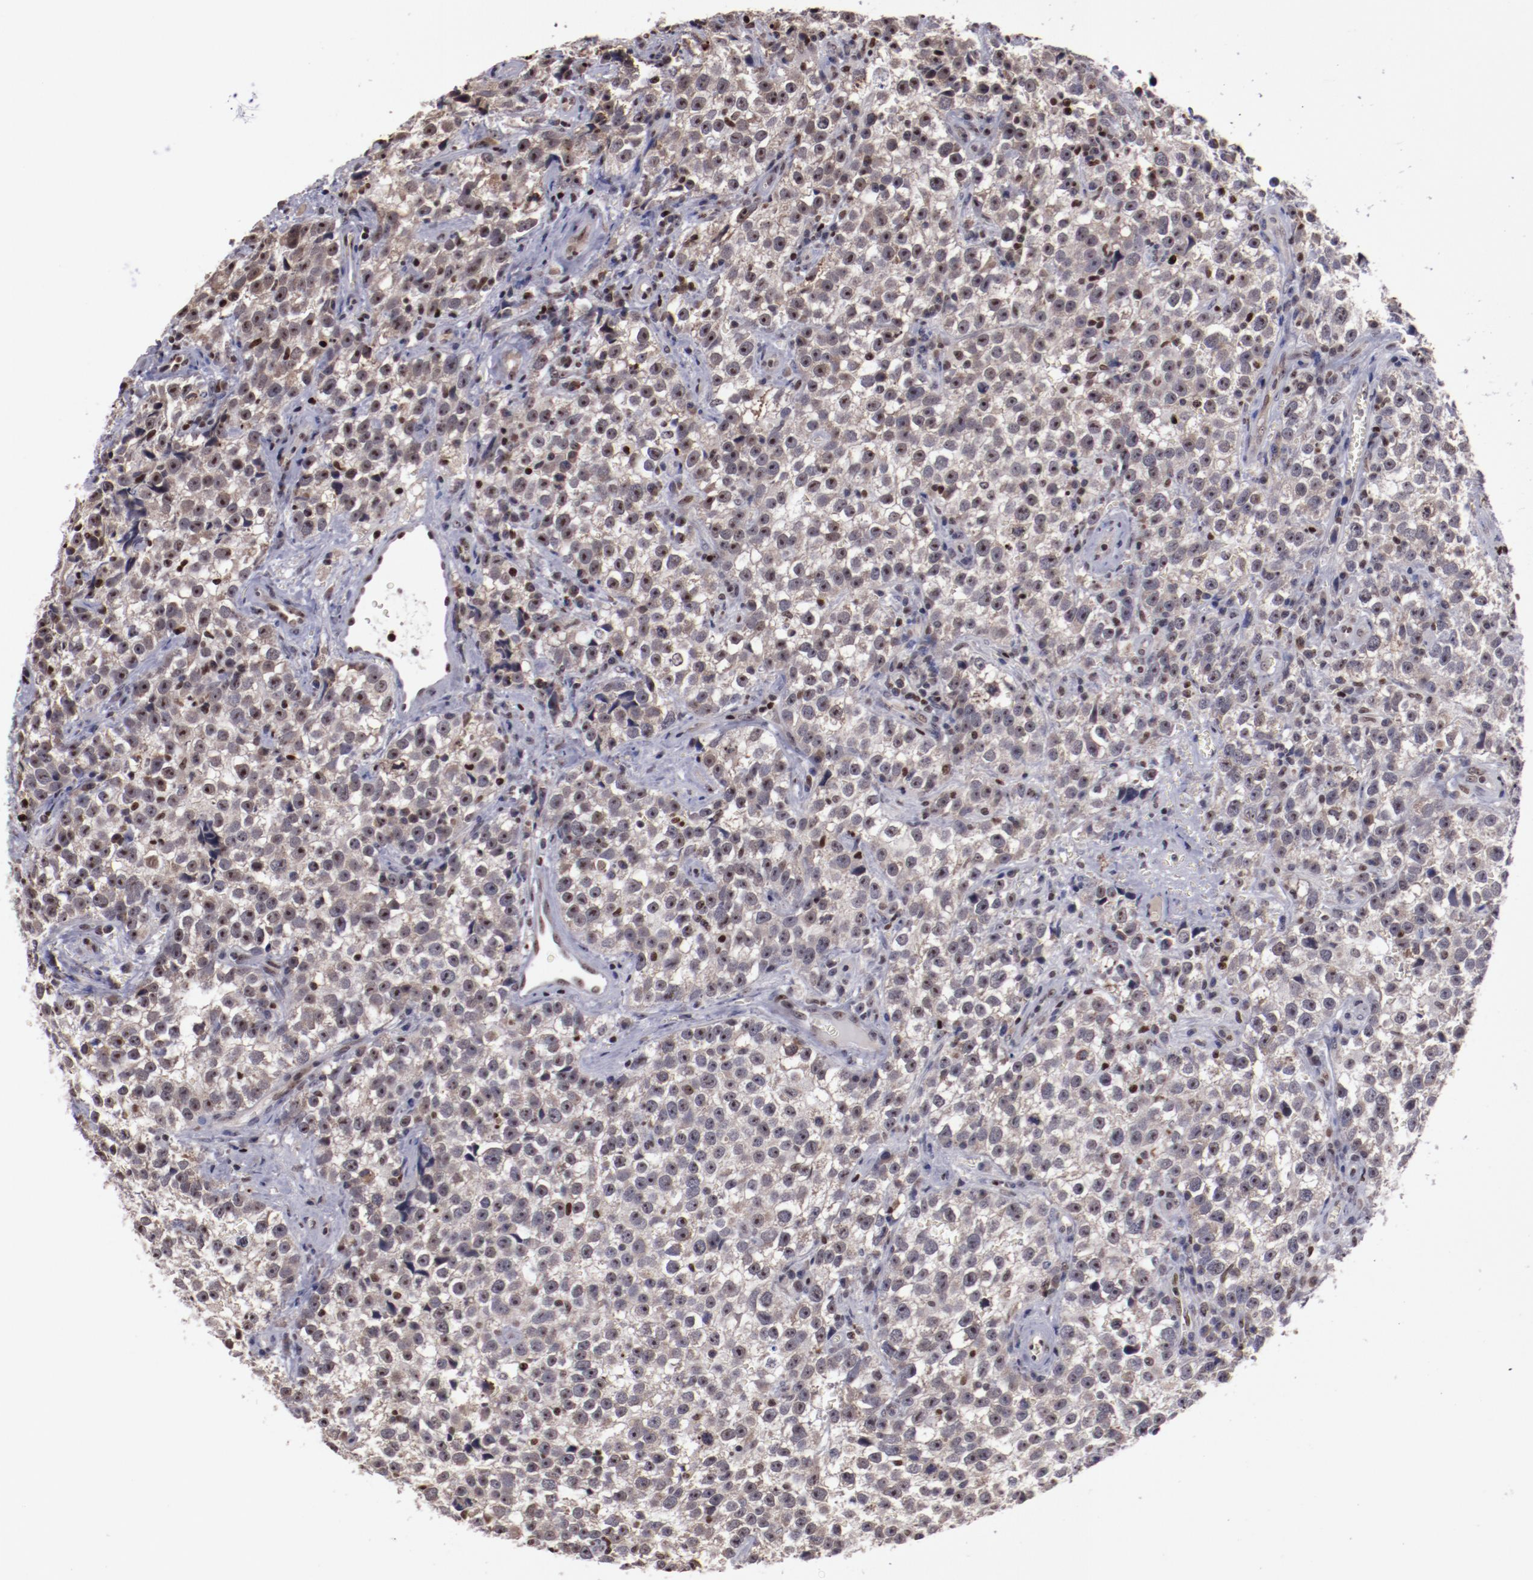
{"staining": {"intensity": "weak", "quantity": "25%-75%", "location": "cytoplasmic/membranous,nuclear"}, "tissue": "testis cancer", "cell_type": "Tumor cells", "image_type": "cancer", "snomed": [{"axis": "morphology", "description": "Seminoma, NOS"}, {"axis": "topography", "description": "Testis"}], "caption": "Immunohistochemical staining of human testis cancer reveals low levels of weak cytoplasmic/membranous and nuclear protein expression in about 25%-75% of tumor cells.", "gene": "DDX24", "patient": {"sex": "male", "age": 38}}